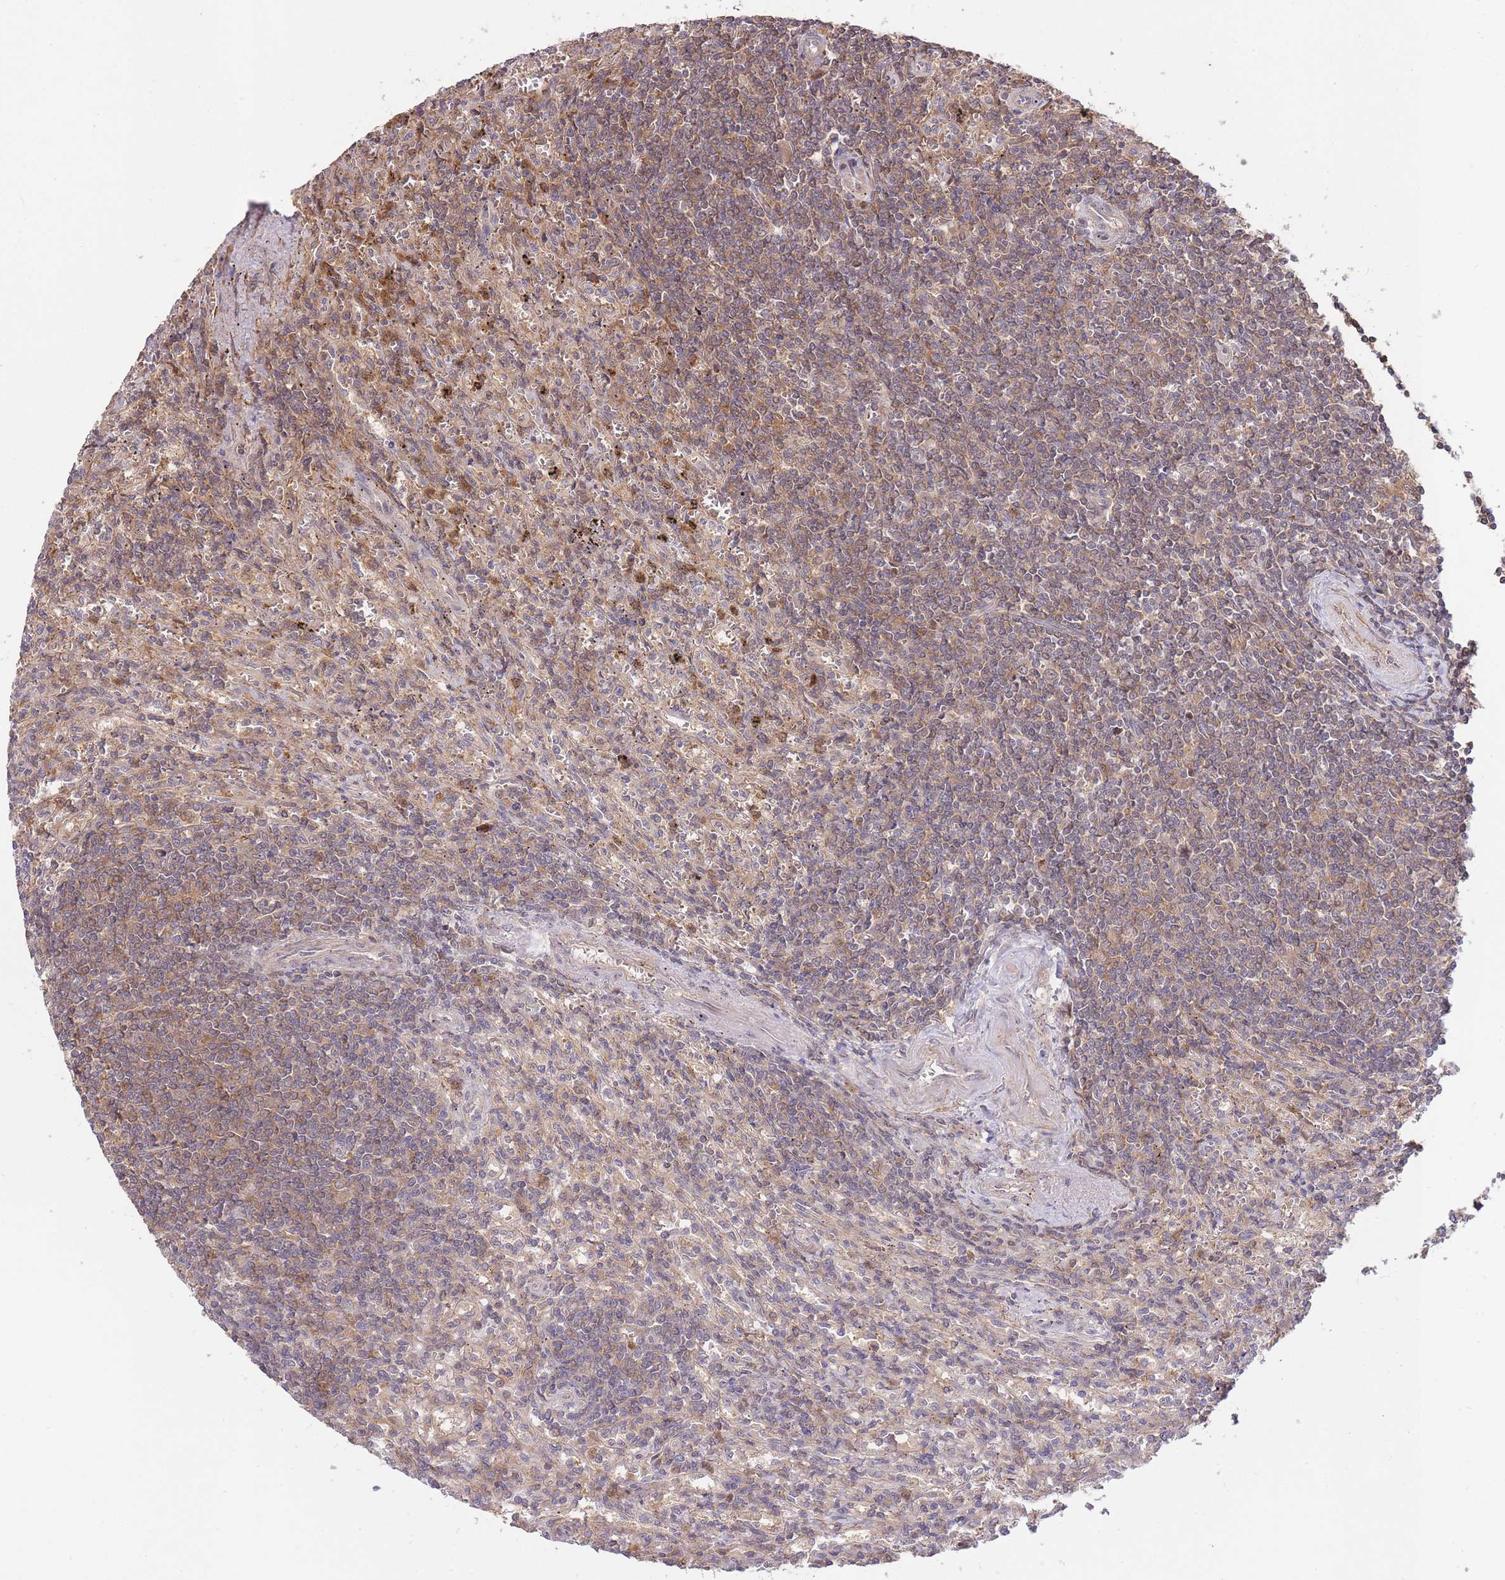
{"staining": {"intensity": "weak", "quantity": "25%-75%", "location": "cytoplasmic/membranous"}, "tissue": "lymphoma", "cell_type": "Tumor cells", "image_type": "cancer", "snomed": [{"axis": "morphology", "description": "Malignant lymphoma, non-Hodgkin's type, Low grade"}, {"axis": "topography", "description": "Spleen"}], "caption": "Approximately 25%-75% of tumor cells in low-grade malignant lymphoma, non-Hodgkin's type exhibit weak cytoplasmic/membranous protein expression as visualized by brown immunohistochemical staining.", "gene": "ZNF304", "patient": {"sex": "male", "age": 76}}